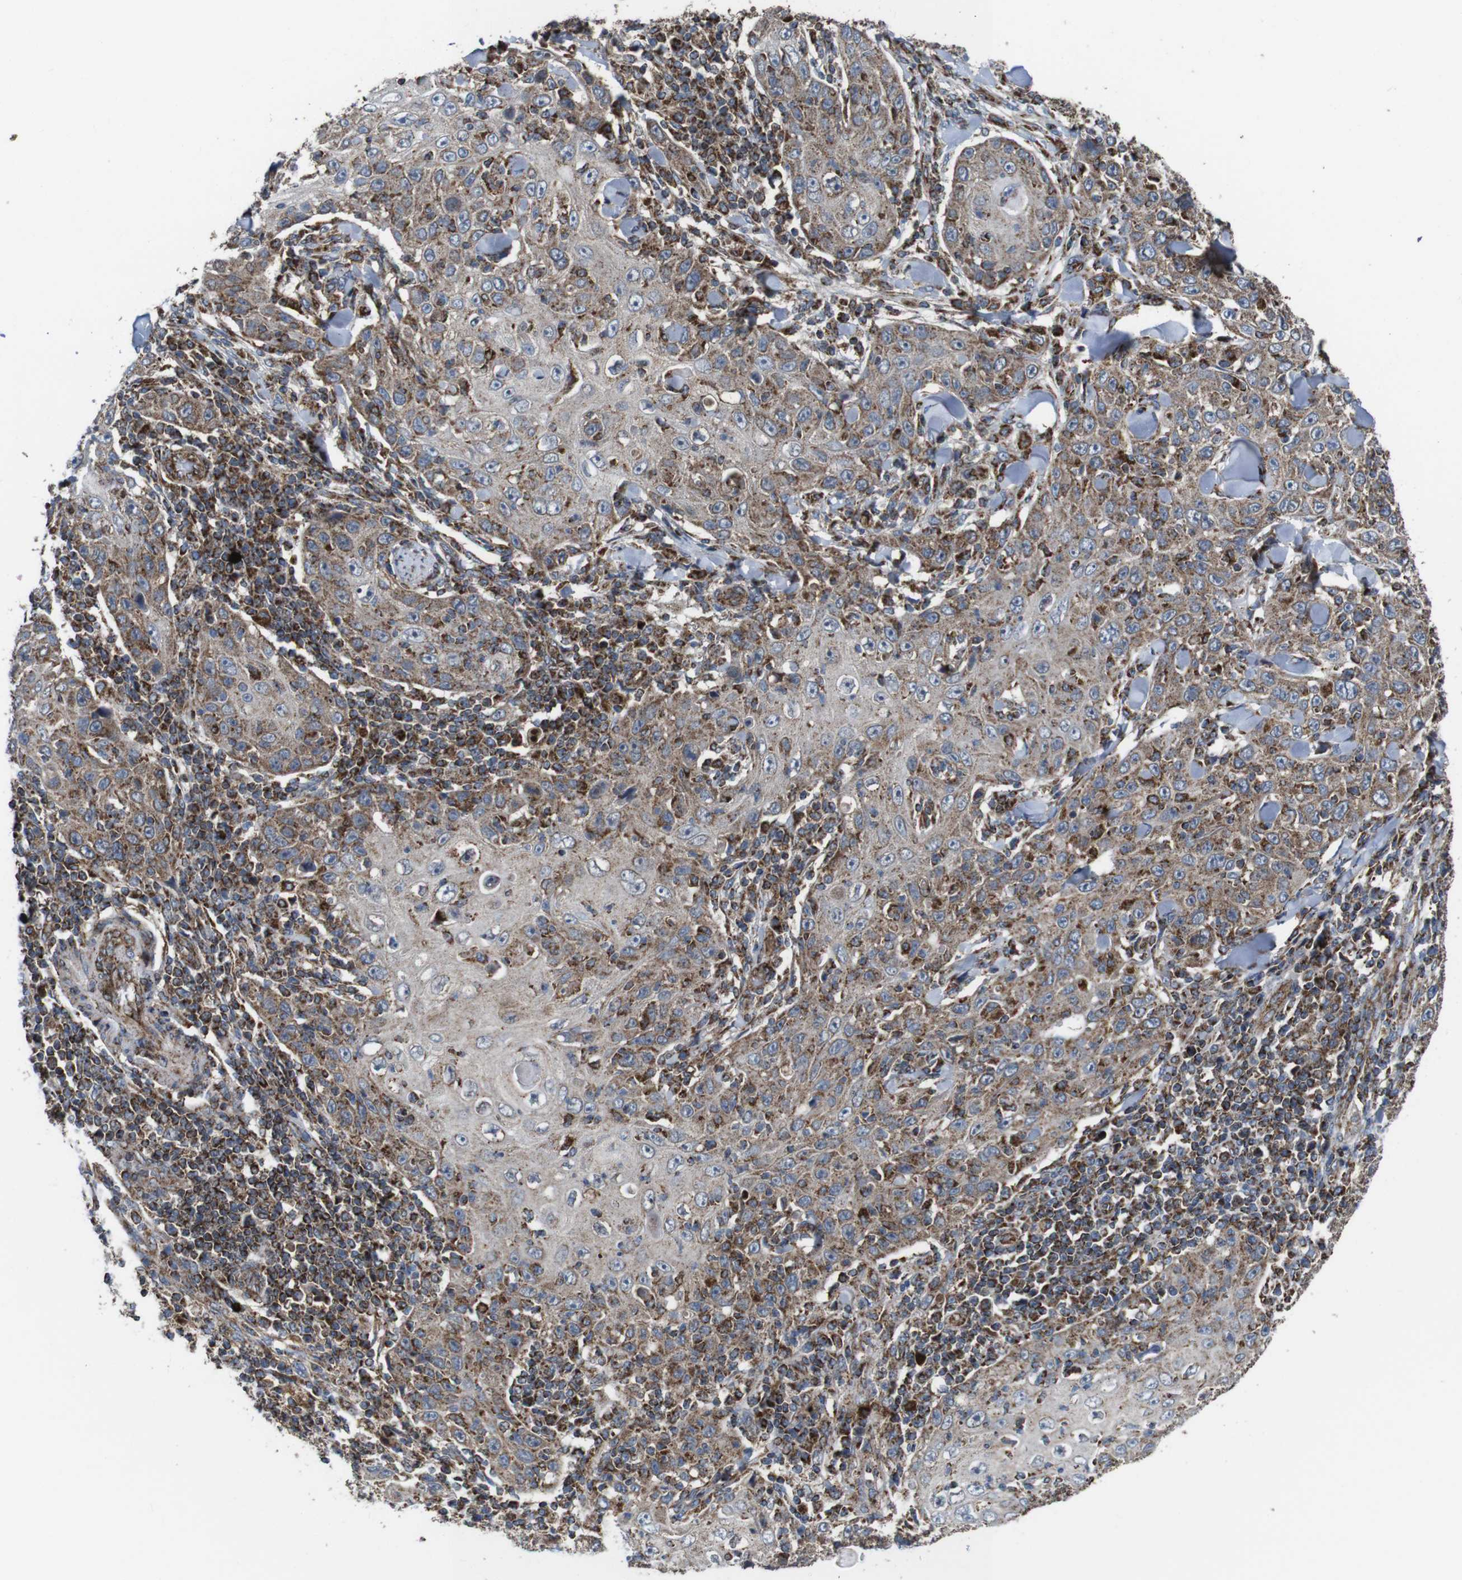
{"staining": {"intensity": "moderate", "quantity": "25%-75%", "location": "cytoplasmic/membranous"}, "tissue": "skin cancer", "cell_type": "Tumor cells", "image_type": "cancer", "snomed": [{"axis": "morphology", "description": "Squamous cell carcinoma, NOS"}, {"axis": "topography", "description": "Skin"}], "caption": "Moderate cytoplasmic/membranous positivity for a protein is present in about 25%-75% of tumor cells of skin cancer using immunohistochemistry.", "gene": "HK1", "patient": {"sex": "female", "age": 88}}